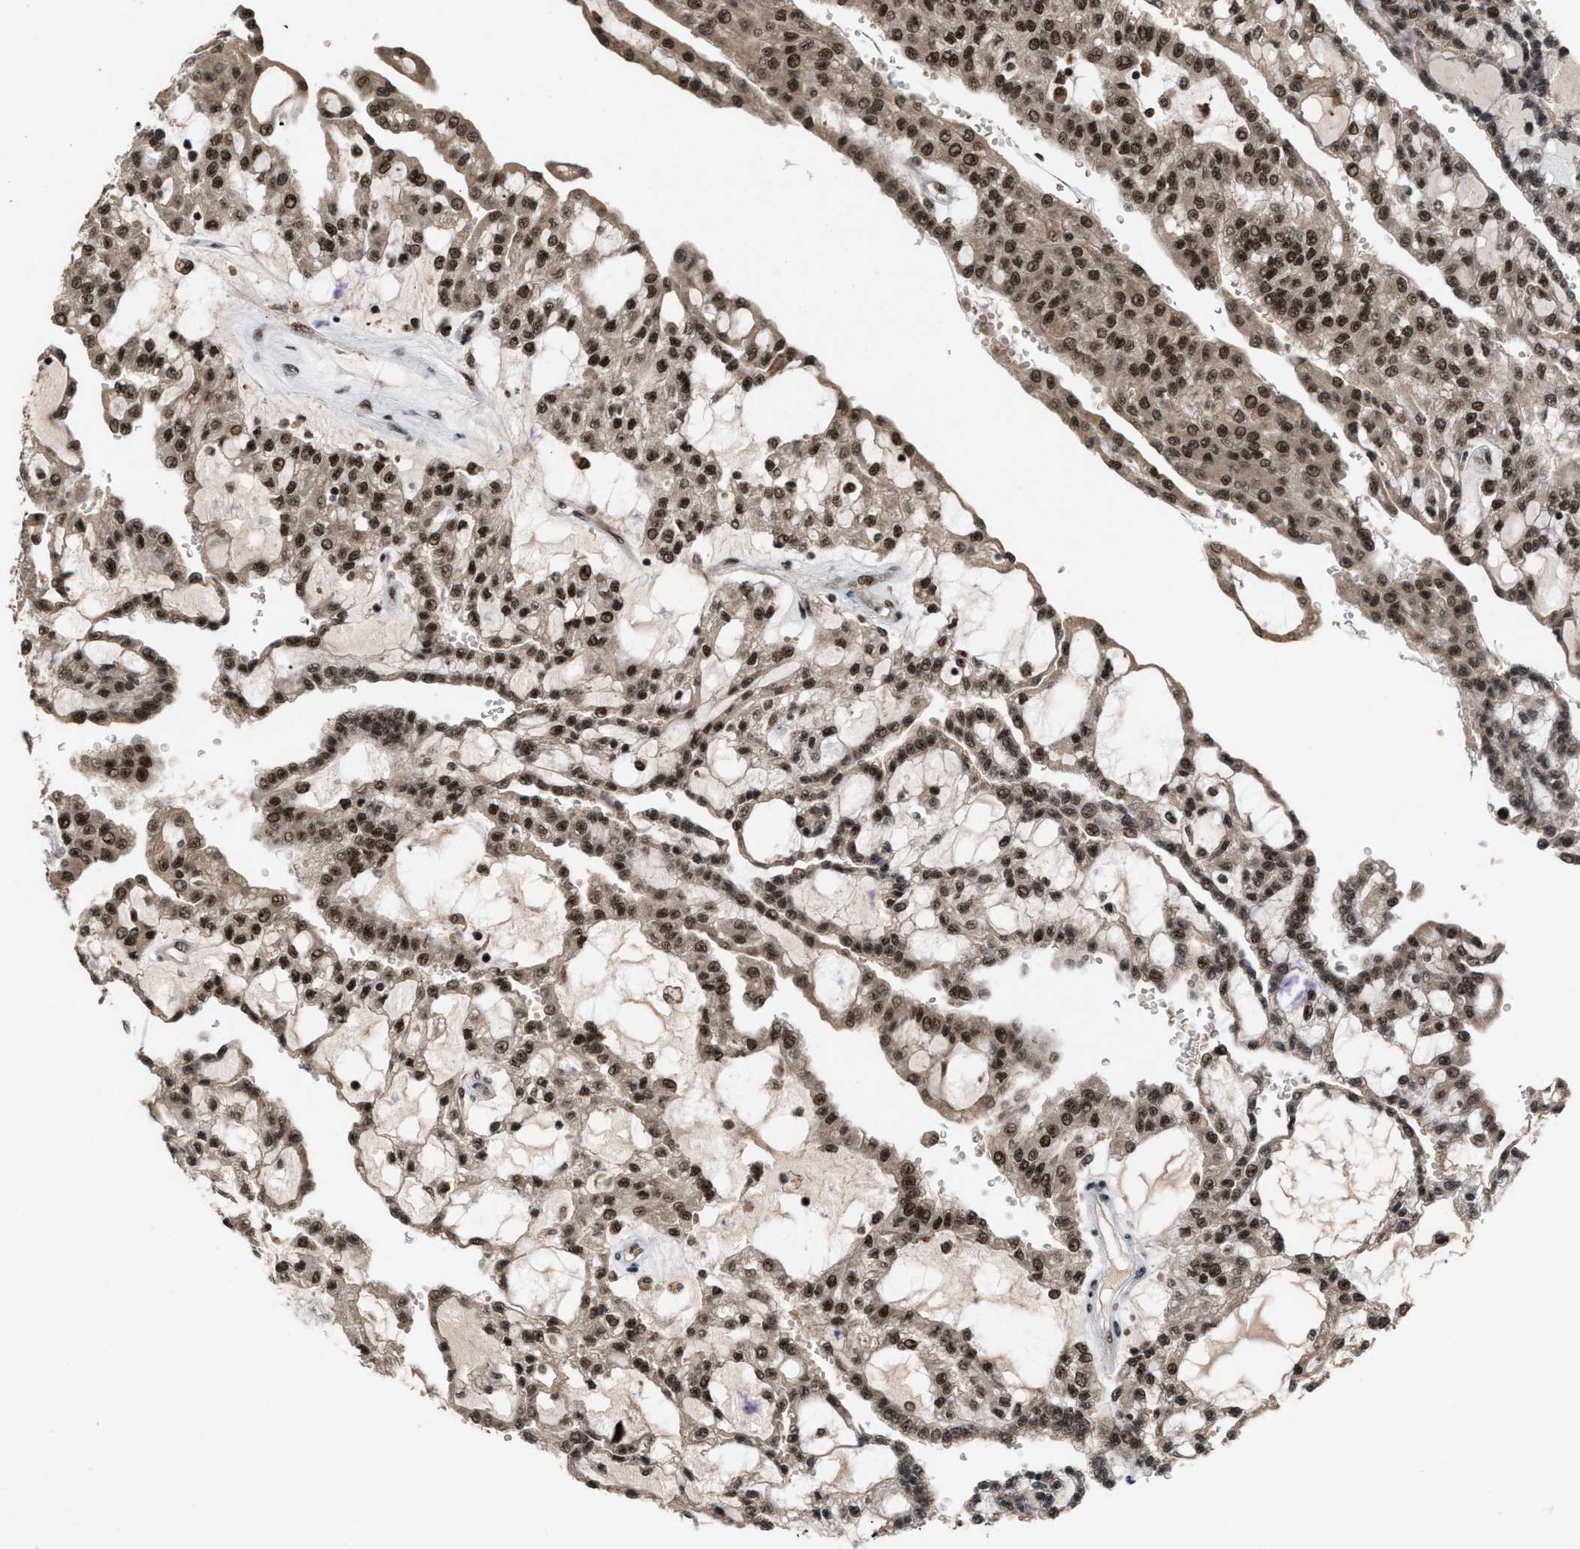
{"staining": {"intensity": "strong", "quantity": ">75%", "location": "nuclear"}, "tissue": "renal cancer", "cell_type": "Tumor cells", "image_type": "cancer", "snomed": [{"axis": "morphology", "description": "Adenocarcinoma, NOS"}, {"axis": "topography", "description": "Kidney"}], "caption": "The photomicrograph reveals a brown stain indicating the presence of a protein in the nuclear of tumor cells in adenocarcinoma (renal). Using DAB (3,3'-diaminobenzidine) (brown) and hematoxylin (blue) stains, captured at high magnification using brightfield microscopy.", "gene": "PRPF4", "patient": {"sex": "male", "age": 63}}